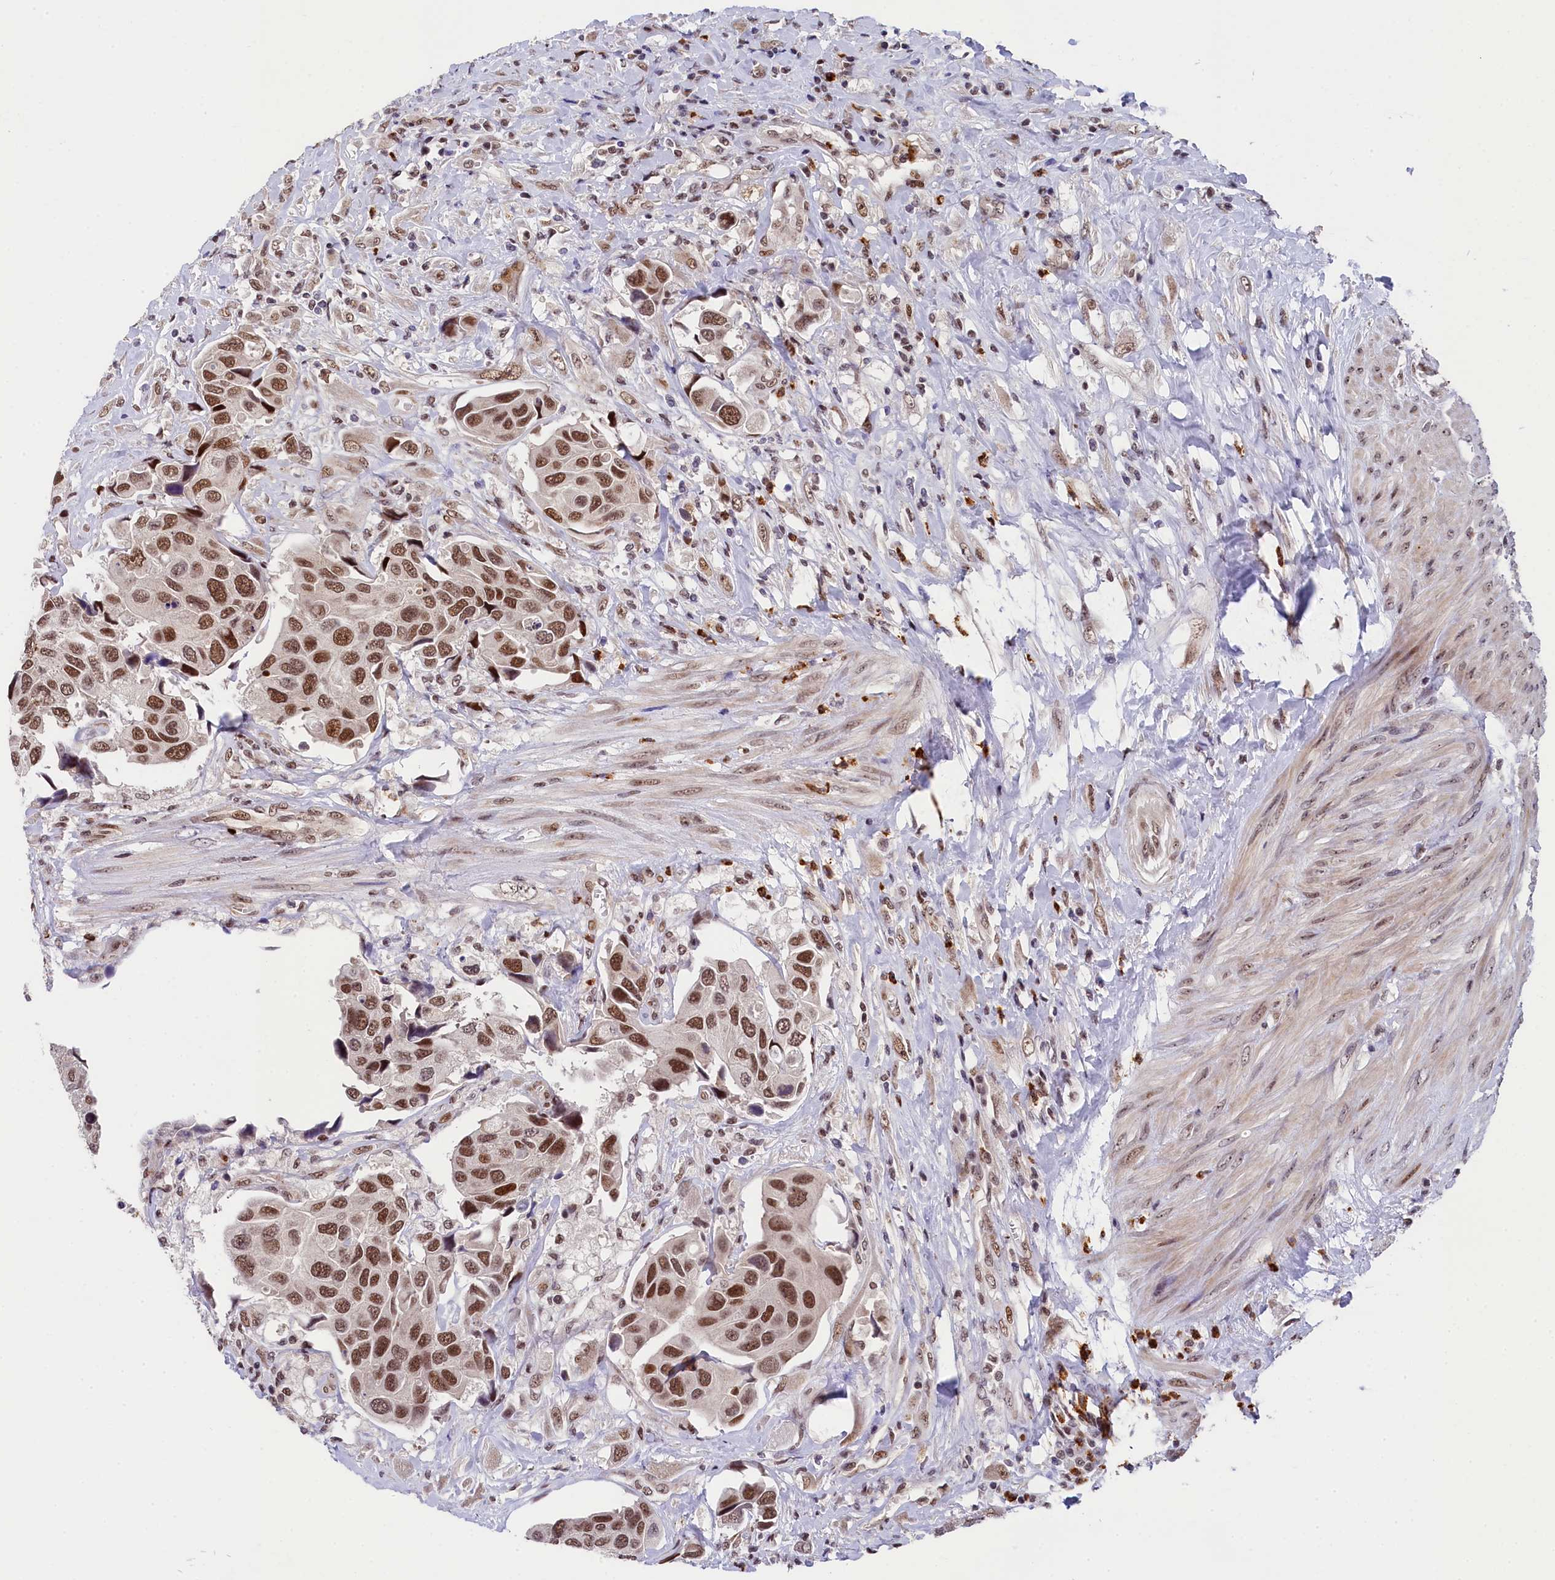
{"staining": {"intensity": "strong", "quantity": ">75%", "location": "nuclear"}, "tissue": "urothelial cancer", "cell_type": "Tumor cells", "image_type": "cancer", "snomed": [{"axis": "morphology", "description": "Urothelial carcinoma, High grade"}, {"axis": "topography", "description": "Urinary bladder"}], "caption": "Protein analysis of urothelial cancer tissue exhibits strong nuclear staining in about >75% of tumor cells.", "gene": "ADIG", "patient": {"sex": "male", "age": 74}}